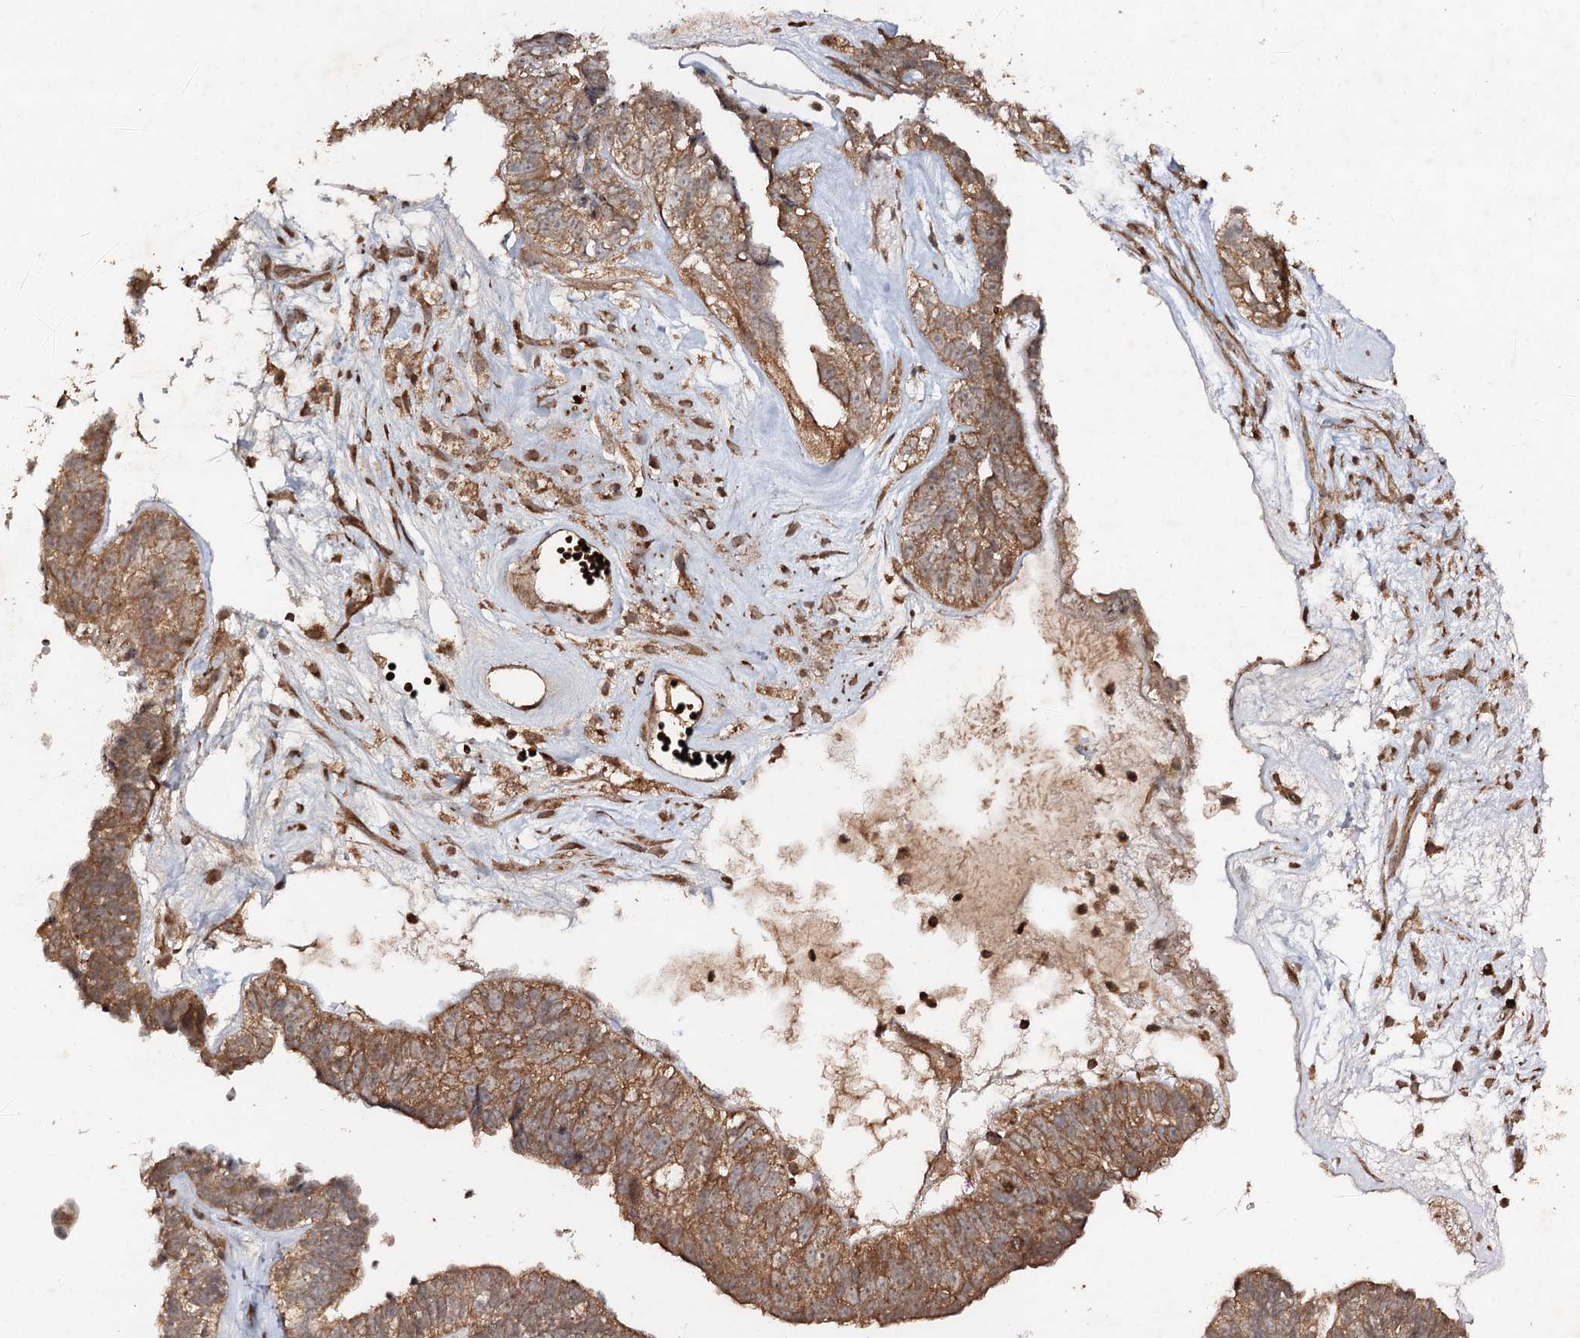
{"staining": {"intensity": "moderate", "quantity": ">75%", "location": "cytoplasmic/membranous"}, "tissue": "ovarian cancer", "cell_type": "Tumor cells", "image_type": "cancer", "snomed": [{"axis": "morphology", "description": "Cystadenocarcinoma, serous, NOS"}, {"axis": "topography", "description": "Ovary"}], "caption": "High-magnification brightfield microscopy of serous cystadenocarcinoma (ovarian) stained with DAB (3,3'-diaminobenzidine) (brown) and counterstained with hematoxylin (blue). tumor cells exhibit moderate cytoplasmic/membranous positivity is seen in approximately>75% of cells.", "gene": "ADGRG3", "patient": {"sex": "female", "age": 79}}